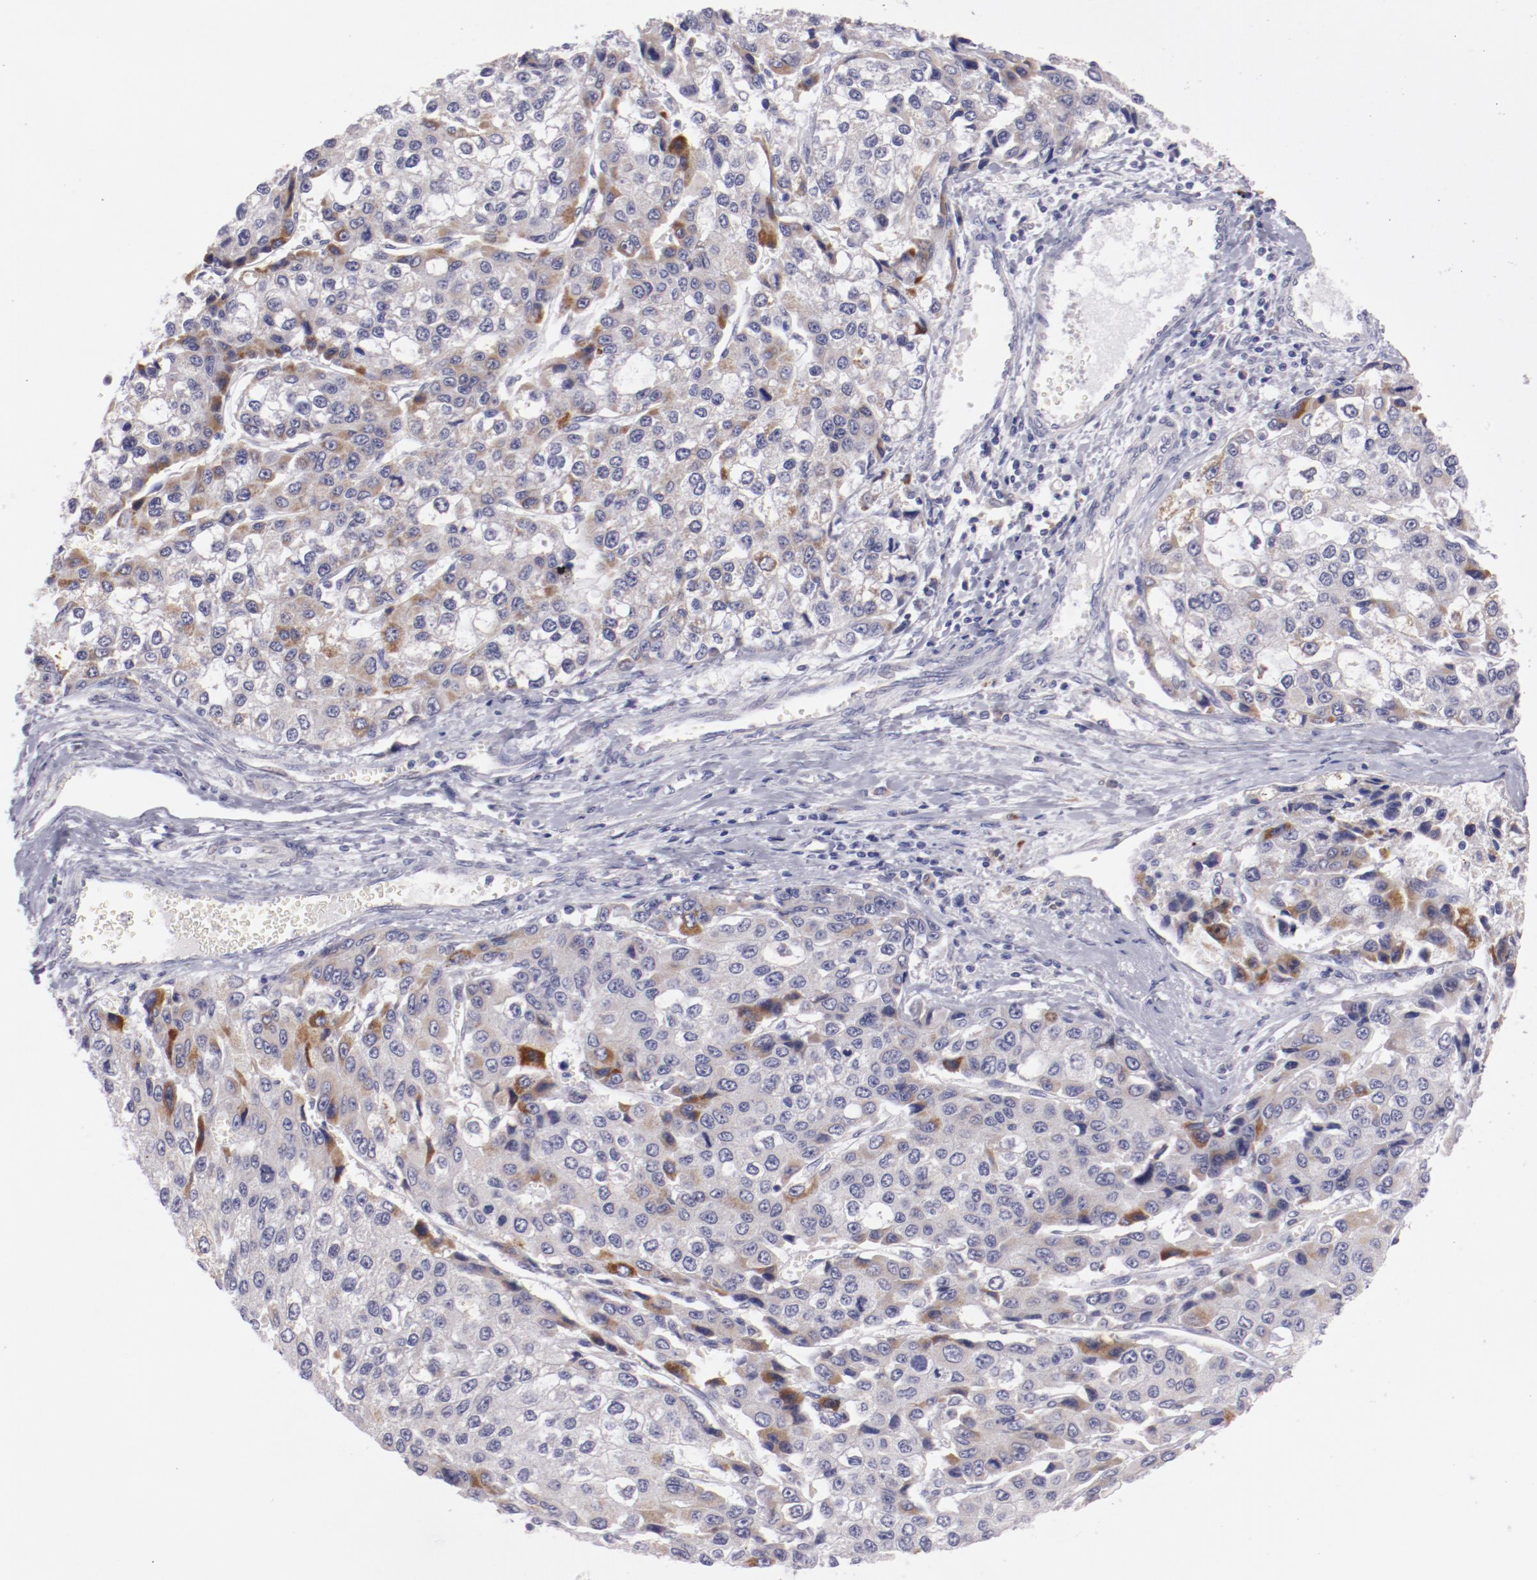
{"staining": {"intensity": "strong", "quantity": "<25%", "location": "cytoplasmic/membranous"}, "tissue": "liver cancer", "cell_type": "Tumor cells", "image_type": "cancer", "snomed": [{"axis": "morphology", "description": "Carcinoma, Hepatocellular, NOS"}, {"axis": "topography", "description": "Liver"}], "caption": "IHC staining of liver hepatocellular carcinoma, which reveals medium levels of strong cytoplasmic/membranous positivity in about <25% of tumor cells indicating strong cytoplasmic/membranous protein expression. The staining was performed using DAB (3,3'-diaminobenzidine) (brown) for protein detection and nuclei were counterstained in hematoxylin (blue).", "gene": "TRAF3", "patient": {"sex": "female", "age": 66}}